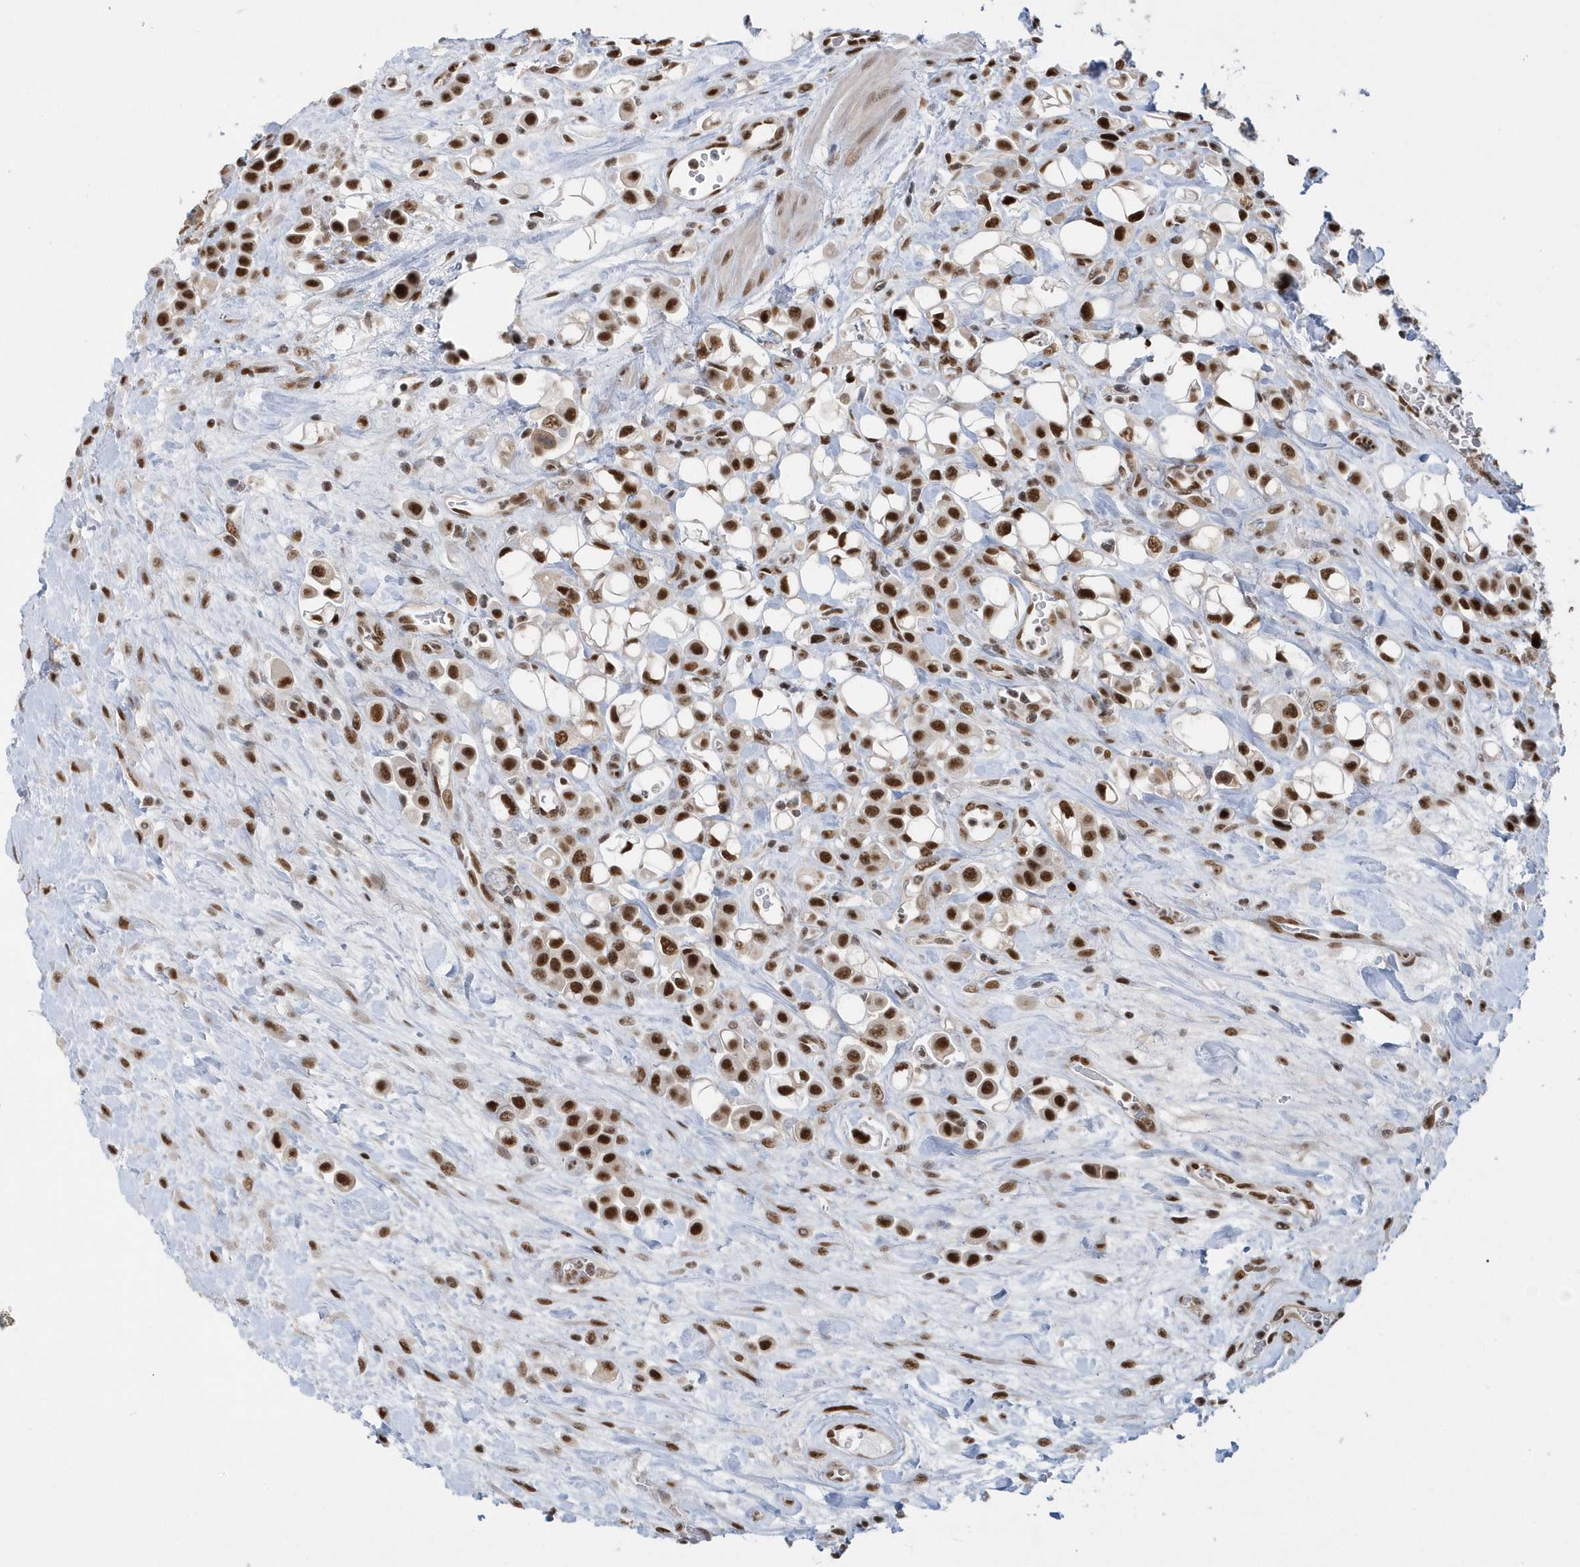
{"staining": {"intensity": "strong", "quantity": ">75%", "location": "nuclear"}, "tissue": "urothelial cancer", "cell_type": "Tumor cells", "image_type": "cancer", "snomed": [{"axis": "morphology", "description": "Urothelial carcinoma, High grade"}, {"axis": "topography", "description": "Urinary bladder"}], "caption": "High-magnification brightfield microscopy of urothelial cancer stained with DAB (3,3'-diaminobenzidine) (brown) and counterstained with hematoxylin (blue). tumor cells exhibit strong nuclear staining is identified in approximately>75% of cells. (Stains: DAB in brown, nuclei in blue, Microscopy: brightfield microscopy at high magnification).", "gene": "SEPHS1", "patient": {"sex": "male", "age": 50}}